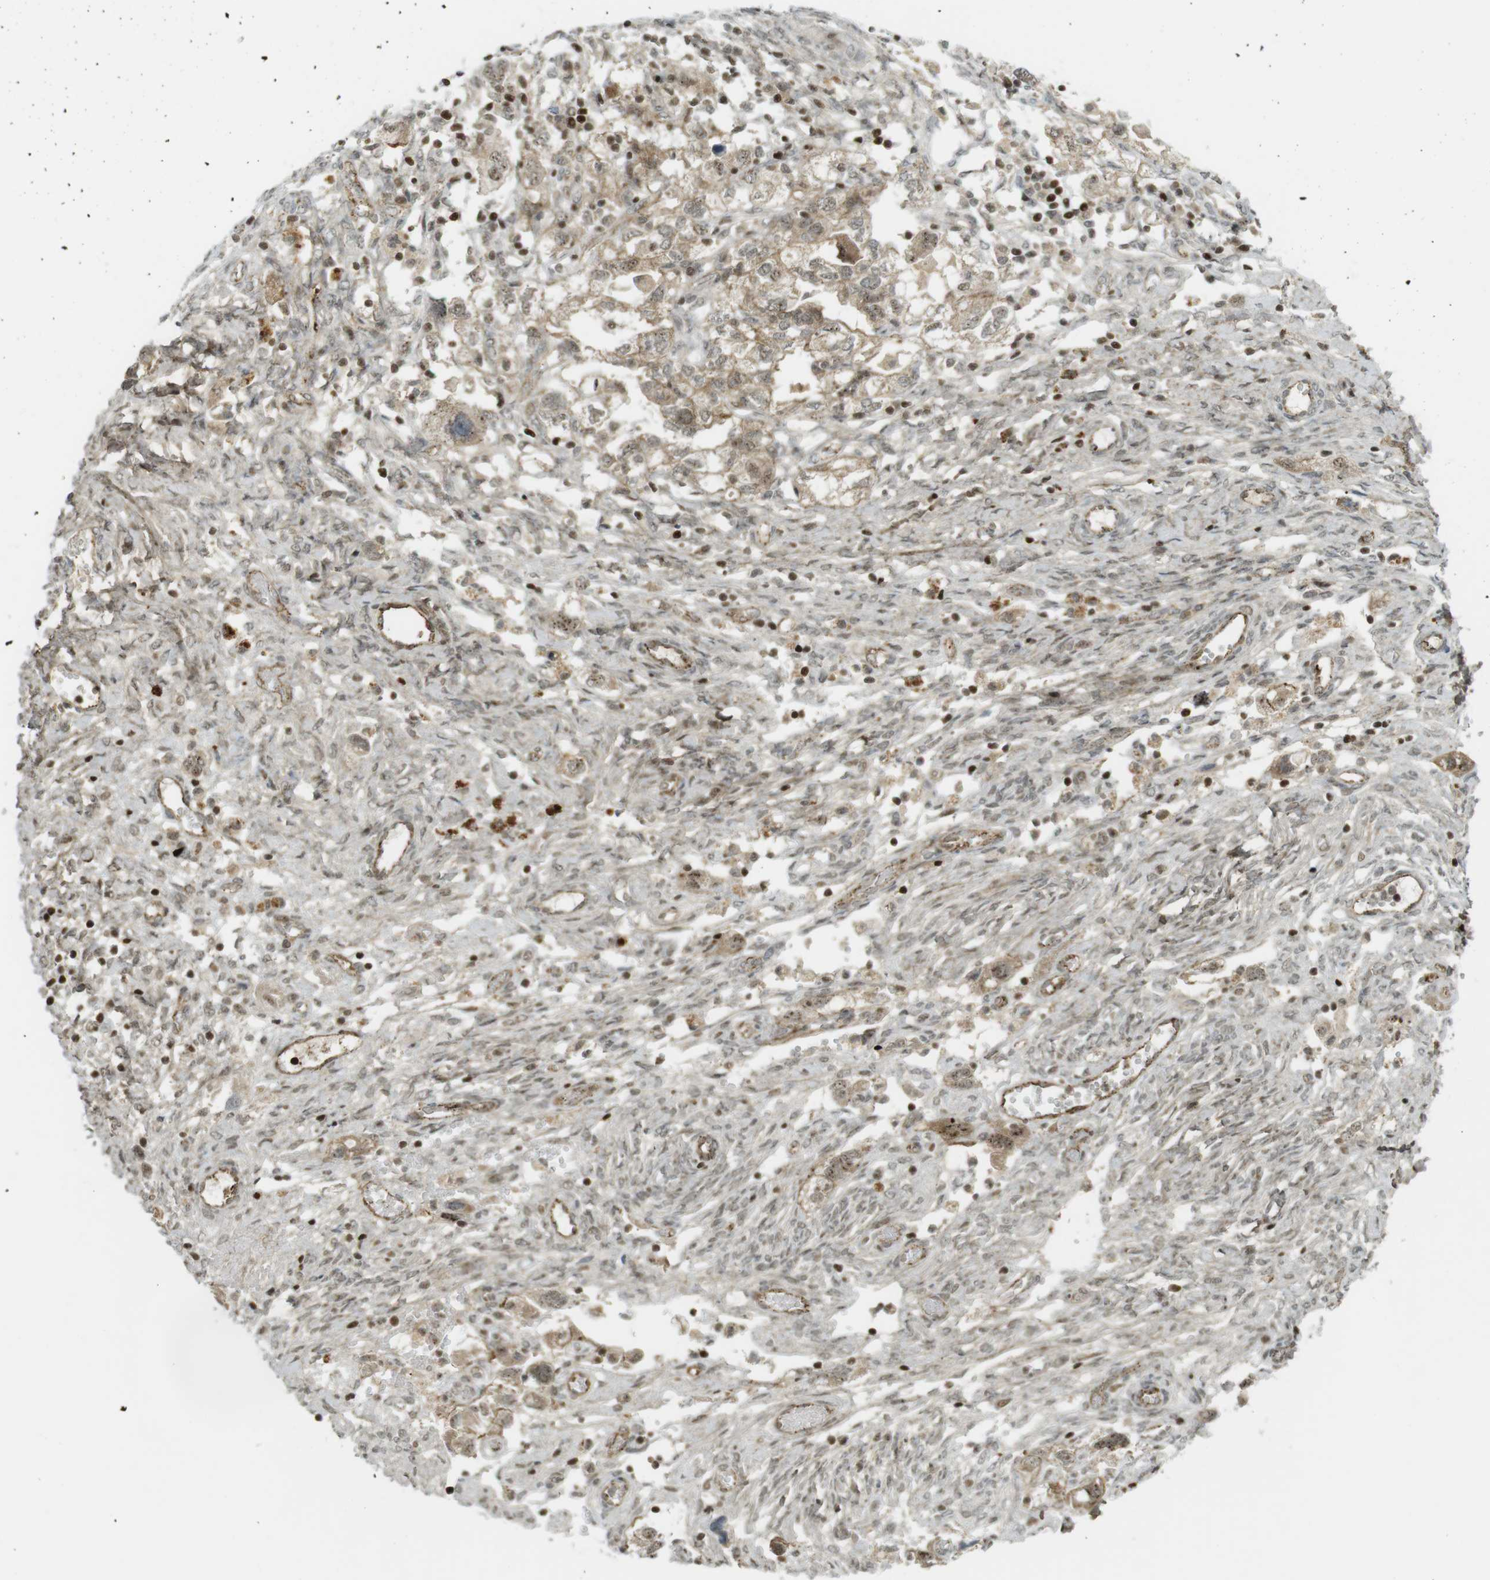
{"staining": {"intensity": "weak", "quantity": ">75%", "location": "cytoplasmic/membranous,nuclear"}, "tissue": "ovarian cancer", "cell_type": "Tumor cells", "image_type": "cancer", "snomed": [{"axis": "morphology", "description": "Carcinoma, NOS"}, {"axis": "morphology", "description": "Cystadenocarcinoma, serous, NOS"}, {"axis": "topography", "description": "Ovary"}], "caption": "This is a micrograph of IHC staining of ovarian carcinoma, which shows weak positivity in the cytoplasmic/membranous and nuclear of tumor cells.", "gene": "PPP1R13B", "patient": {"sex": "female", "age": 69}}